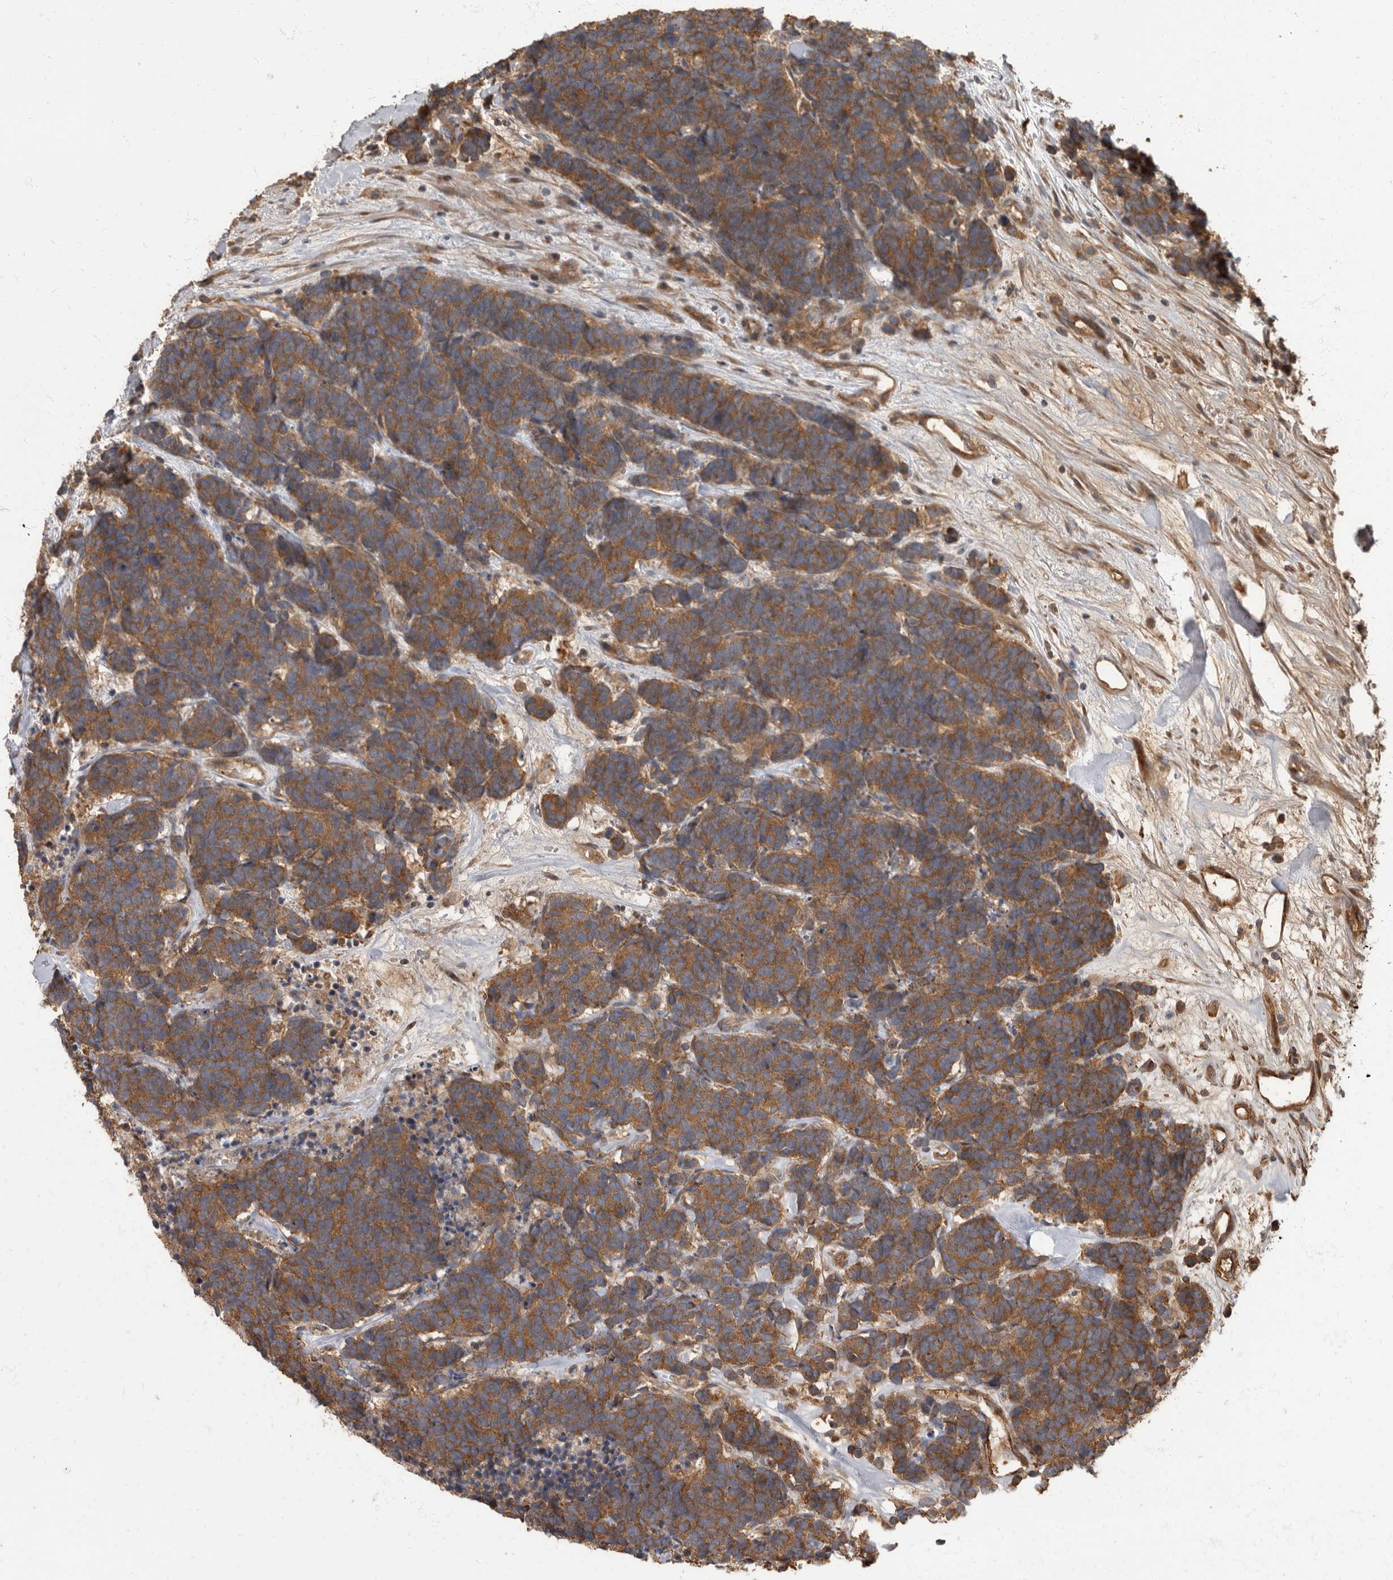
{"staining": {"intensity": "moderate", "quantity": ">75%", "location": "cytoplasmic/membranous"}, "tissue": "carcinoid", "cell_type": "Tumor cells", "image_type": "cancer", "snomed": [{"axis": "morphology", "description": "Carcinoma, NOS"}, {"axis": "morphology", "description": "Carcinoid, malignant, NOS"}, {"axis": "topography", "description": "Urinary bladder"}], "caption": "An IHC histopathology image of tumor tissue is shown. Protein staining in brown highlights moderate cytoplasmic/membranous positivity in carcinoid within tumor cells. The staining was performed using DAB, with brown indicating positive protein expression. Nuclei are stained blue with hematoxylin.", "gene": "DAAM1", "patient": {"sex": "male", "age": 57}}